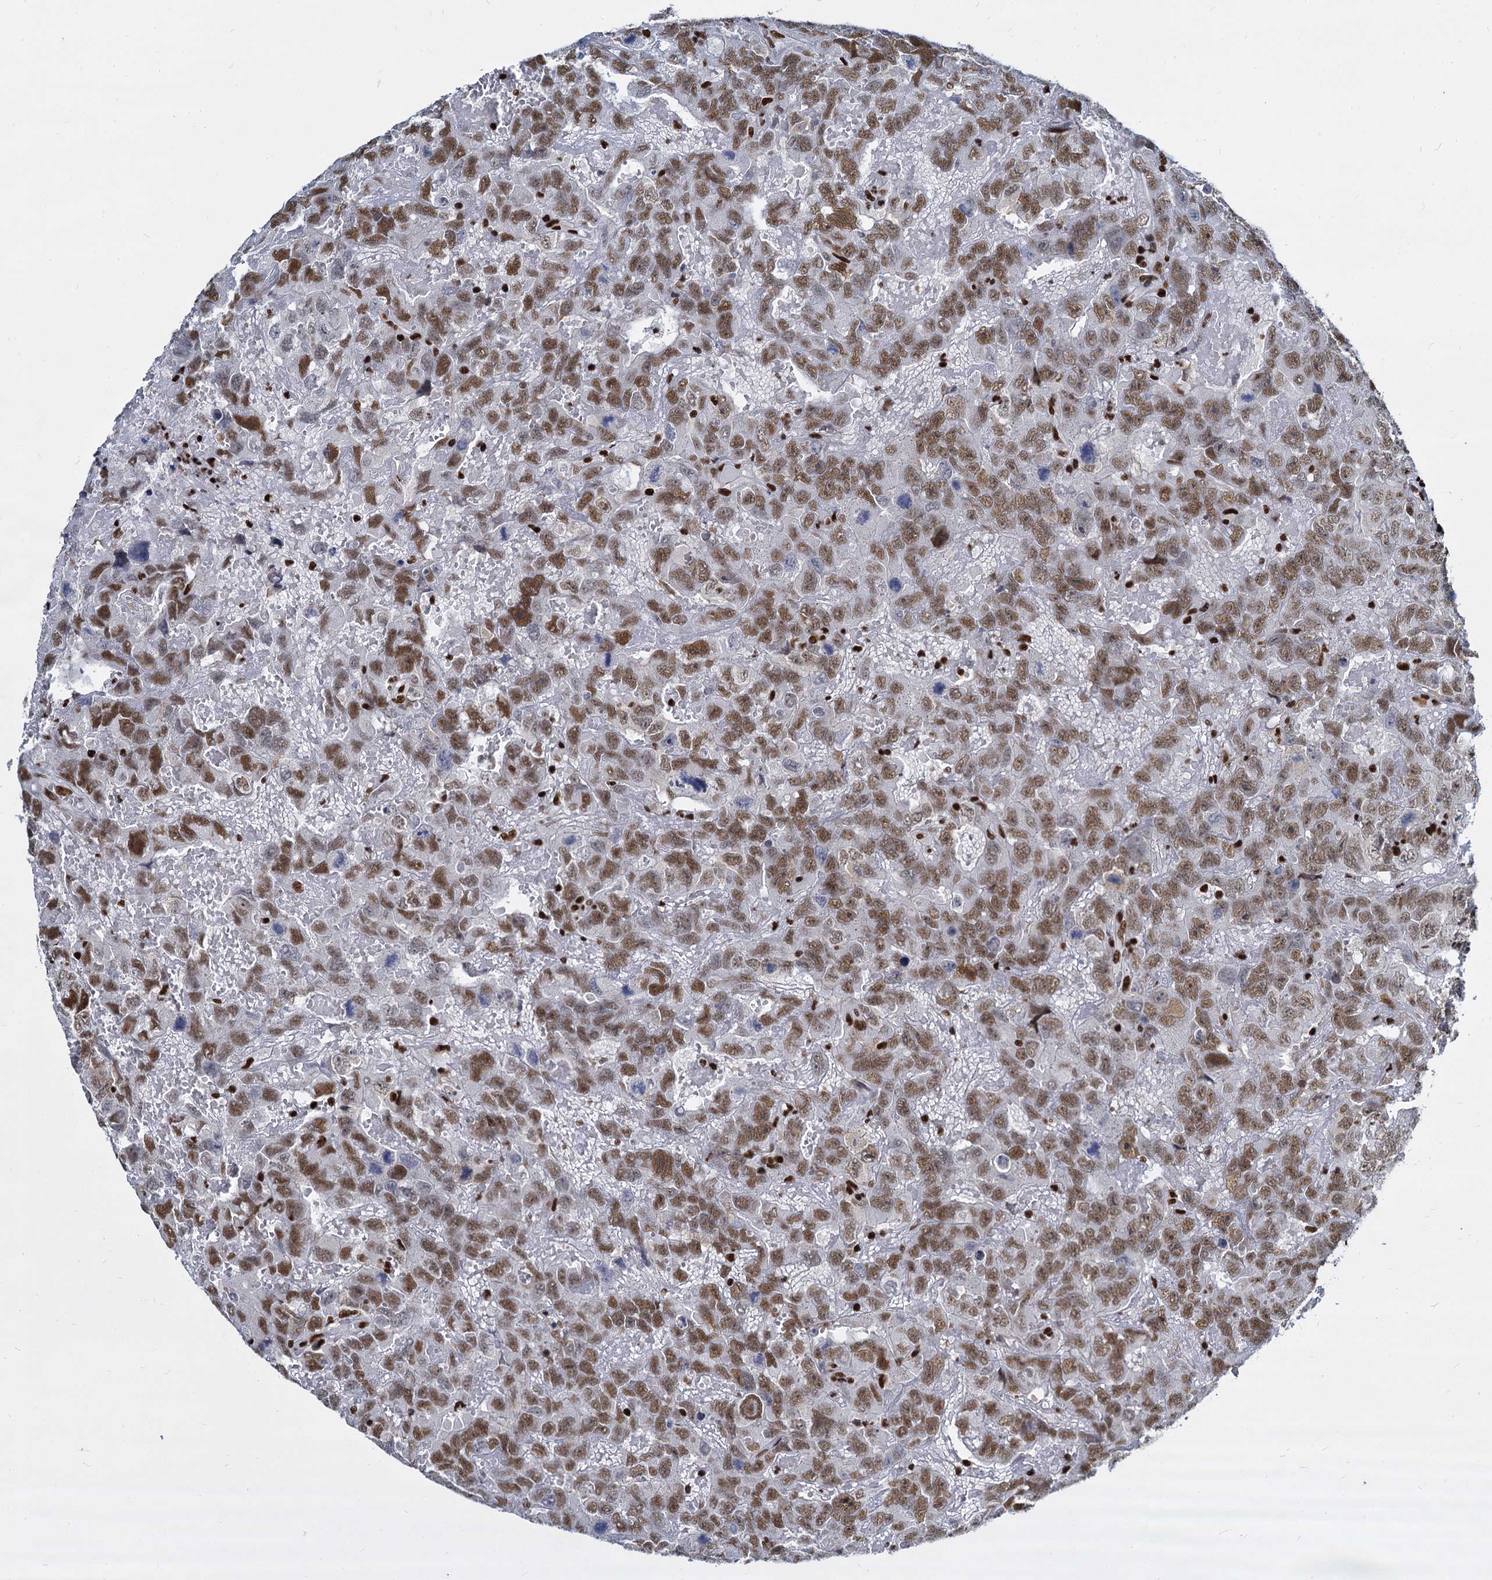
{"staining": {"intensity": "moderate", "quantity": ">75%", "location": "nuclear"}, "tissue": "testis cancer", "cell_type": "Tumor cells", "image_type": "cancer", "snomed": [{"axis": "morphology", "description": "Carcinoma, Embryonal, NOS"}, {"axis": "topography", "description": "Testis"}], "caption": "Immunohistochemical staining of testis embryonal carcinoma shows medium levels of moderate nuclear positivity in approximately >75% of tumor cells.", "gene": "DCPS", "patient": {"sex": "male", "age": 45}}